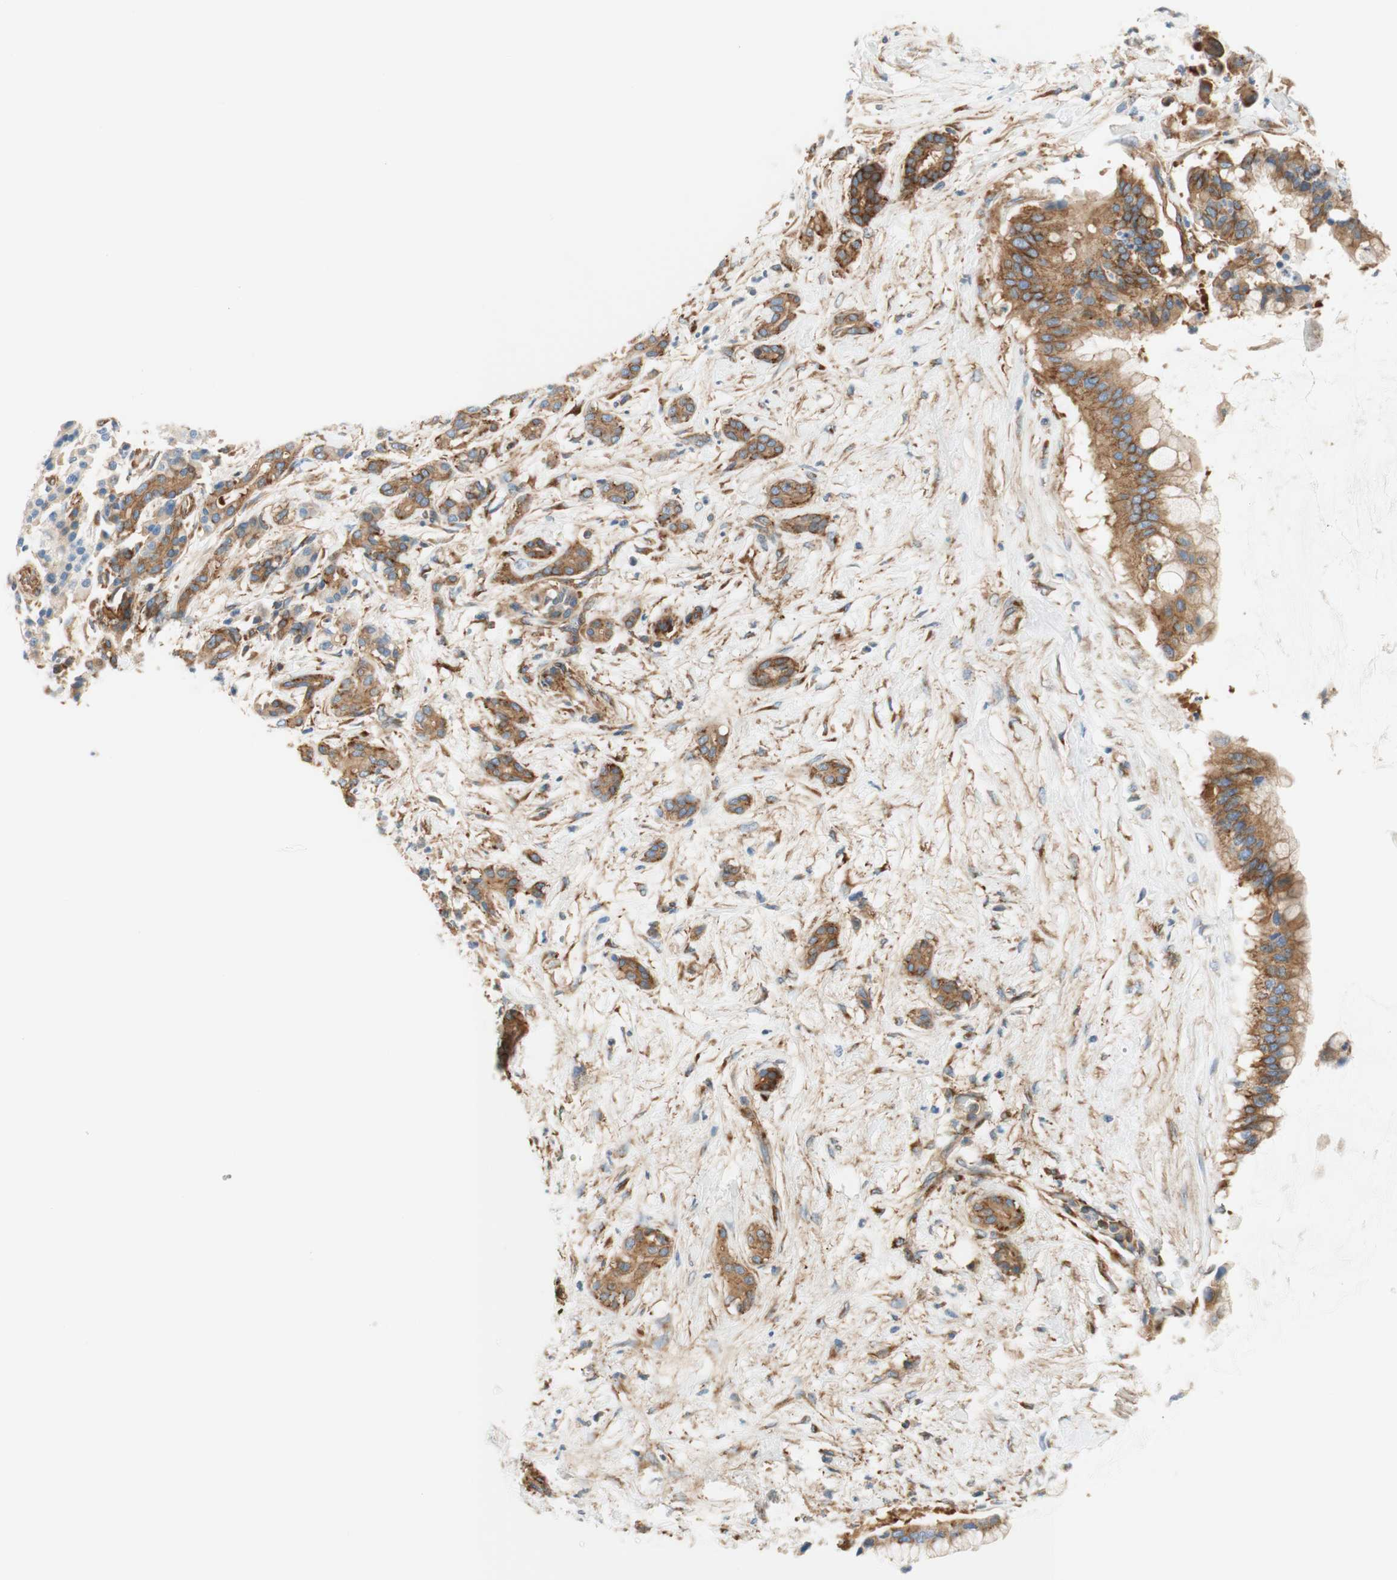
{"staining": {"intensity": "moderate", "quantity": ">75%", "location": "cytoplasmic/membranous"}, "tissue": "pancreatic cancer", "cell_type": "Tumor cells", "image_type": "cancer", "snomed": [{"axis": "morphology", "description": "Adenocarcinoma, NOS"}, {"axis": "topography", "description": "Pancreas"}], "caption": "A micrograph of pancreatic cancer (adenocarcinoma) stained for a protein shows moderate cytoplasmic/membranous brown staining in tumor cells. Nuclei are stained in blue.", "gene": "VPS26A", "patient": {"sex": "male", "age": 41}}